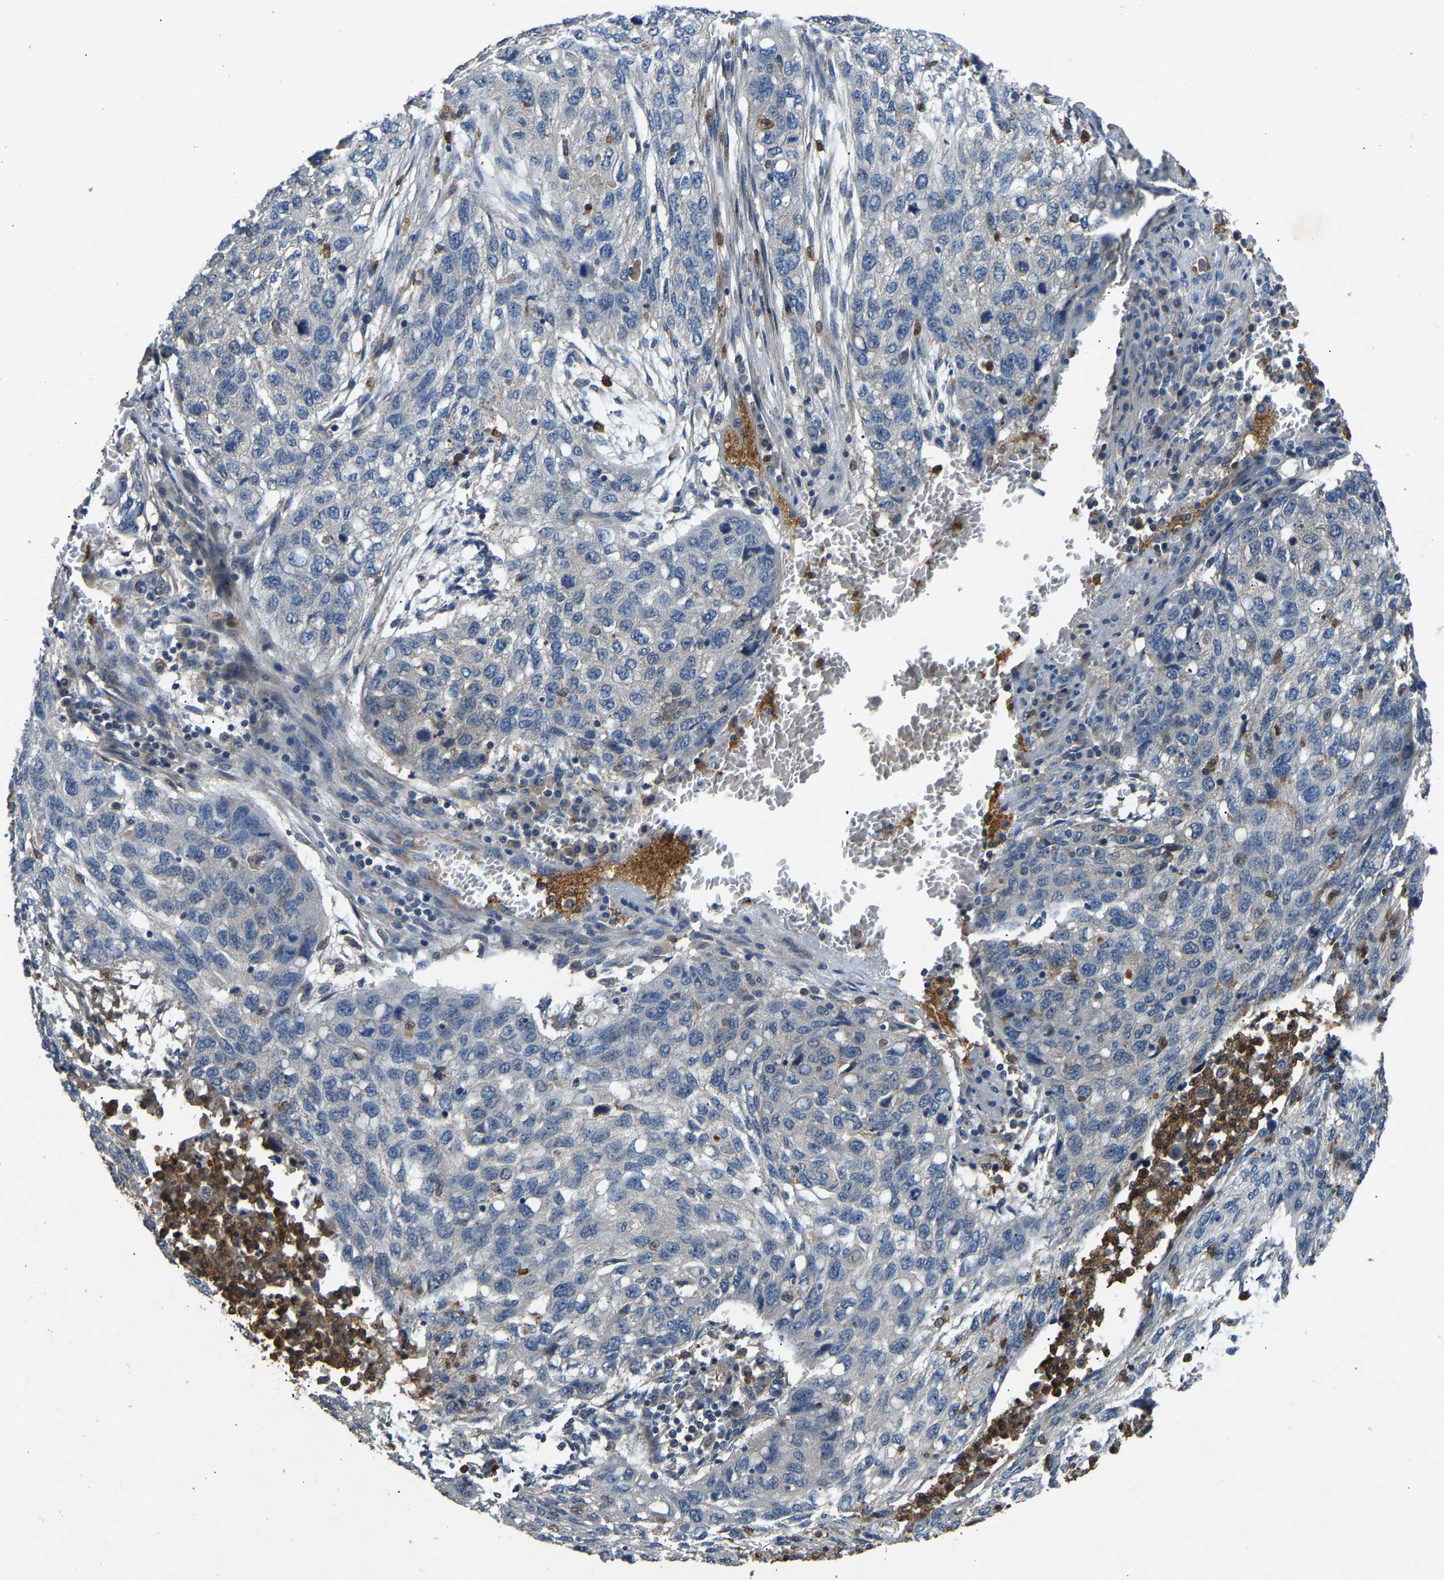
{"staining": {"intensity": "negative", "quantity": "none", "location": "none"}, "tissue": "lung cancer", "cell_type": "Tumor cells", "image_type": "cancer", "snomed": [{"axis": "morphology", "description": "Squamous cell carcinoma, NOS"}, {"axis": "topography", "description": "Lung"}], "caption": "This is a image of immunohistochemistry staining of squamous cell carcinoma (lung), which shows no positivity in tumor cells.", "gene": "PPID", "patient": {"sex": "female", "age": 63}}